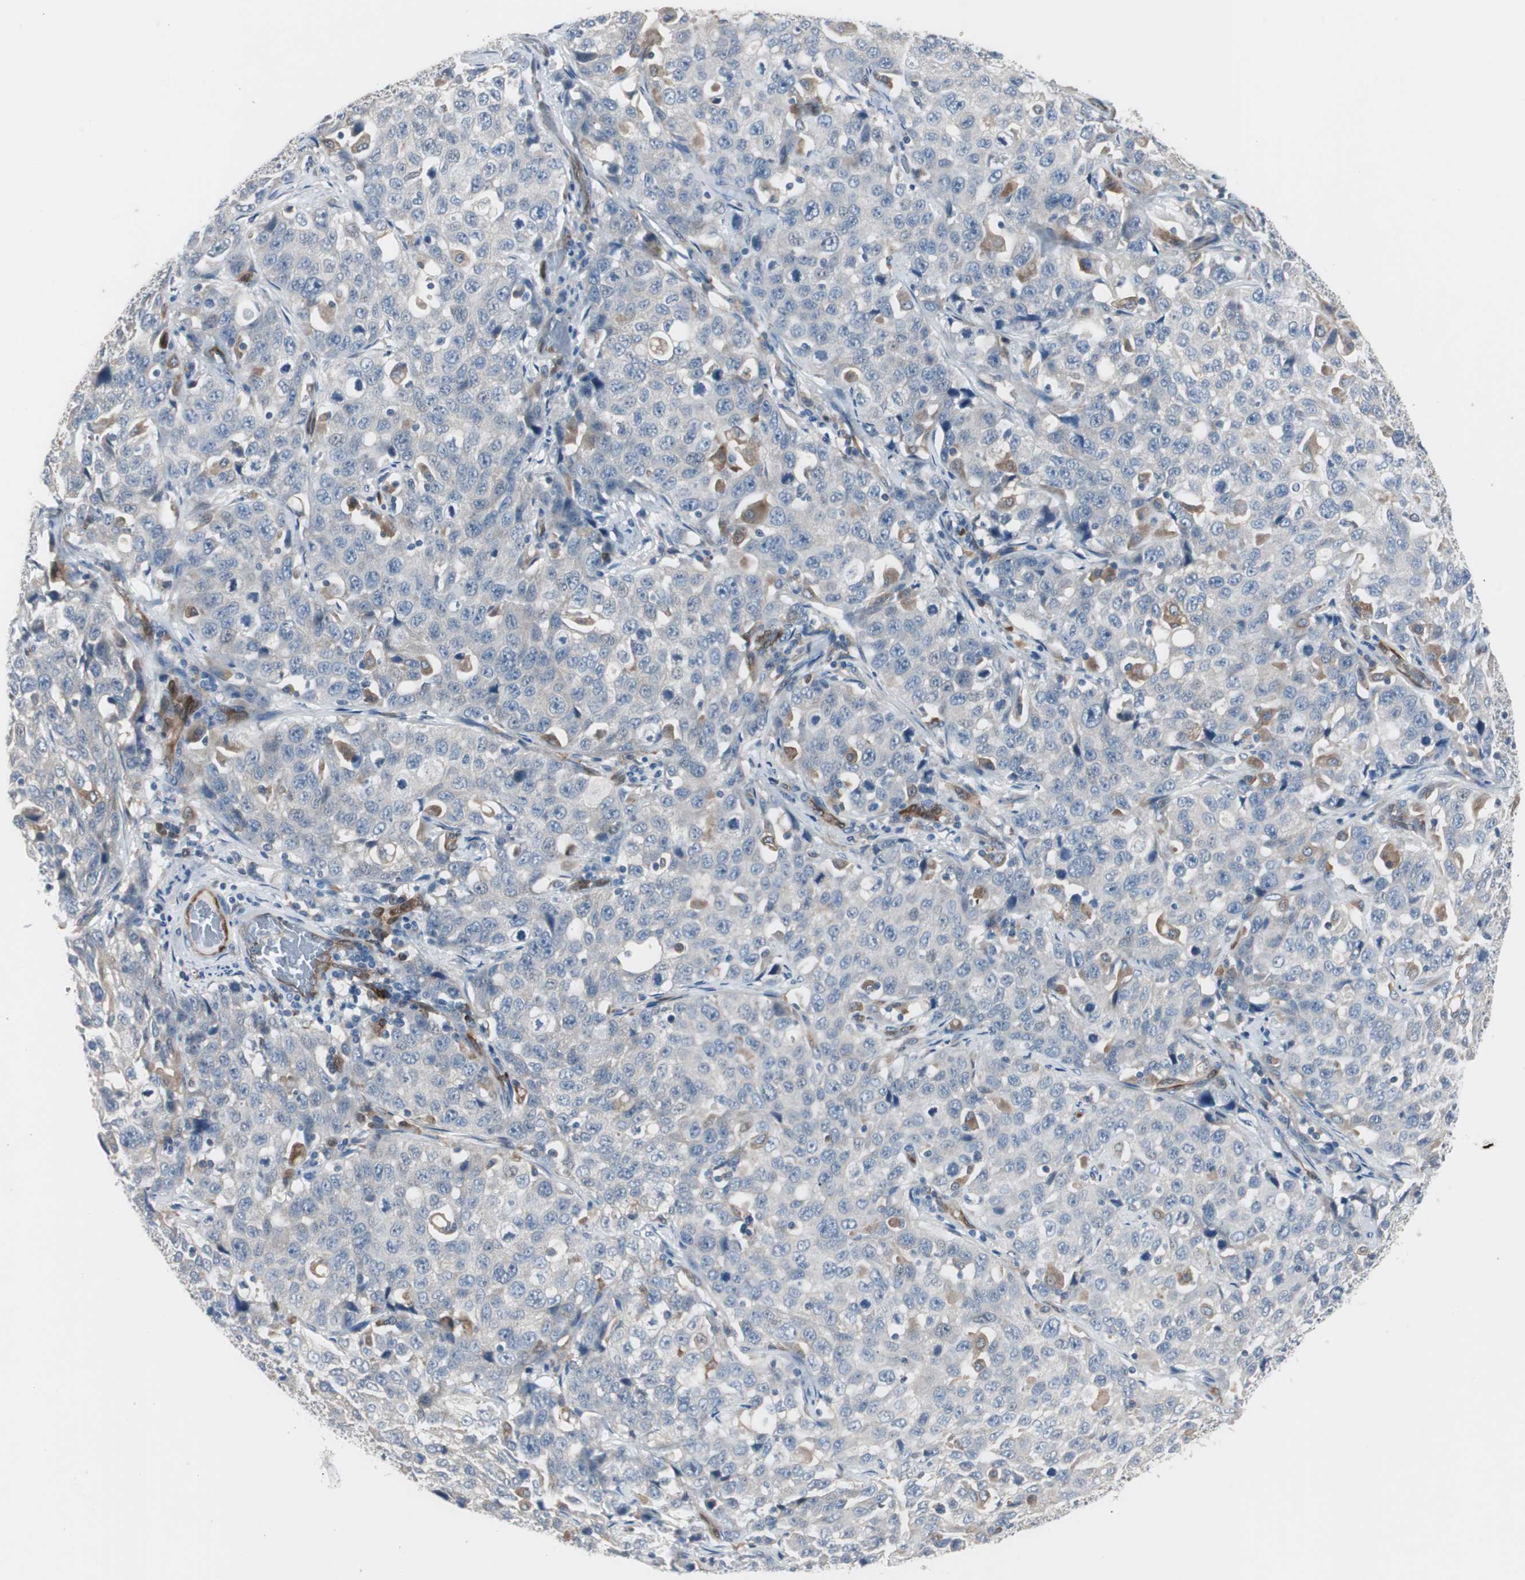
{"staining": {"intensity": "weak", "quantity": "25%-75%", "location": "cytoplasmic/membranous"}, "tissue": "stomach cancer", "cell_type": "Tumor cells", "image_type": "cancer", "snomed": [{"axis": "morphology", "description": "Normal tissue, NOS"}, {"axis": "morphology", "description": "Adenocarcinoma, NOS"}, {"axis": "topography", "description": "Stomach"}], "caption": "Brown immunohistochemical staining in stomach adenocarcinoma reveals weak cytoplasmic/membranous staining in approximately 25%-75% of tumor cells.", "gene": "SWAP70", "patient": {"sex": "male", "age": 48}}